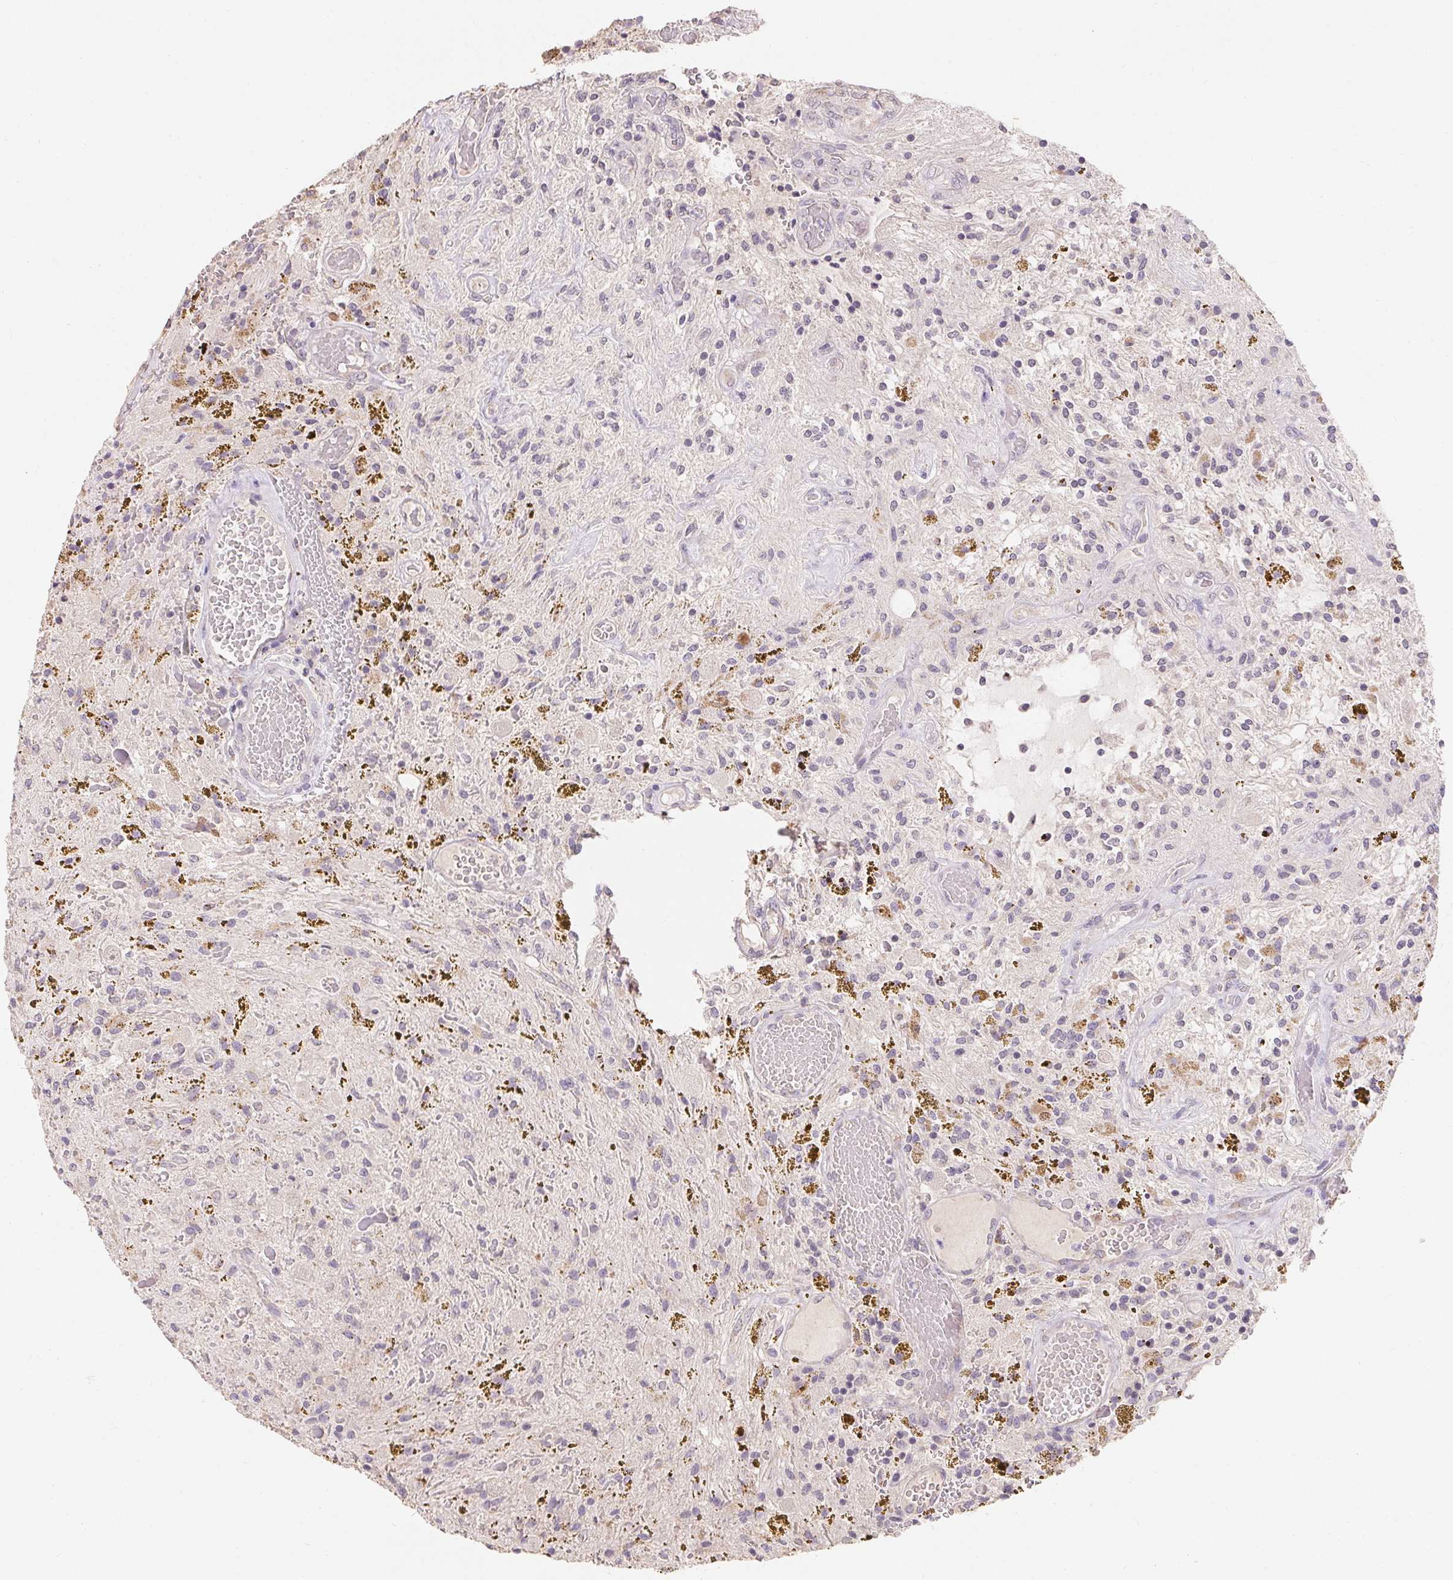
{"staining": {"intensity": "negative", "quantity": "none", "location": "none"}, "tissue": "glioma", "cell_type": "Tumor cells", "image_type": "cancer", "snomed": [{"axis": "morphology", "description": "Glioma, malignant, Low grade"}, {"axis": "topography", "description": "Cerebellum"}], "caption": "An IHC micrograph of glioma is shown. There is no staining in tumor cells of glioma.", "gene": "MAP7D2", "patient": {"sex": "female", "age": 14}}